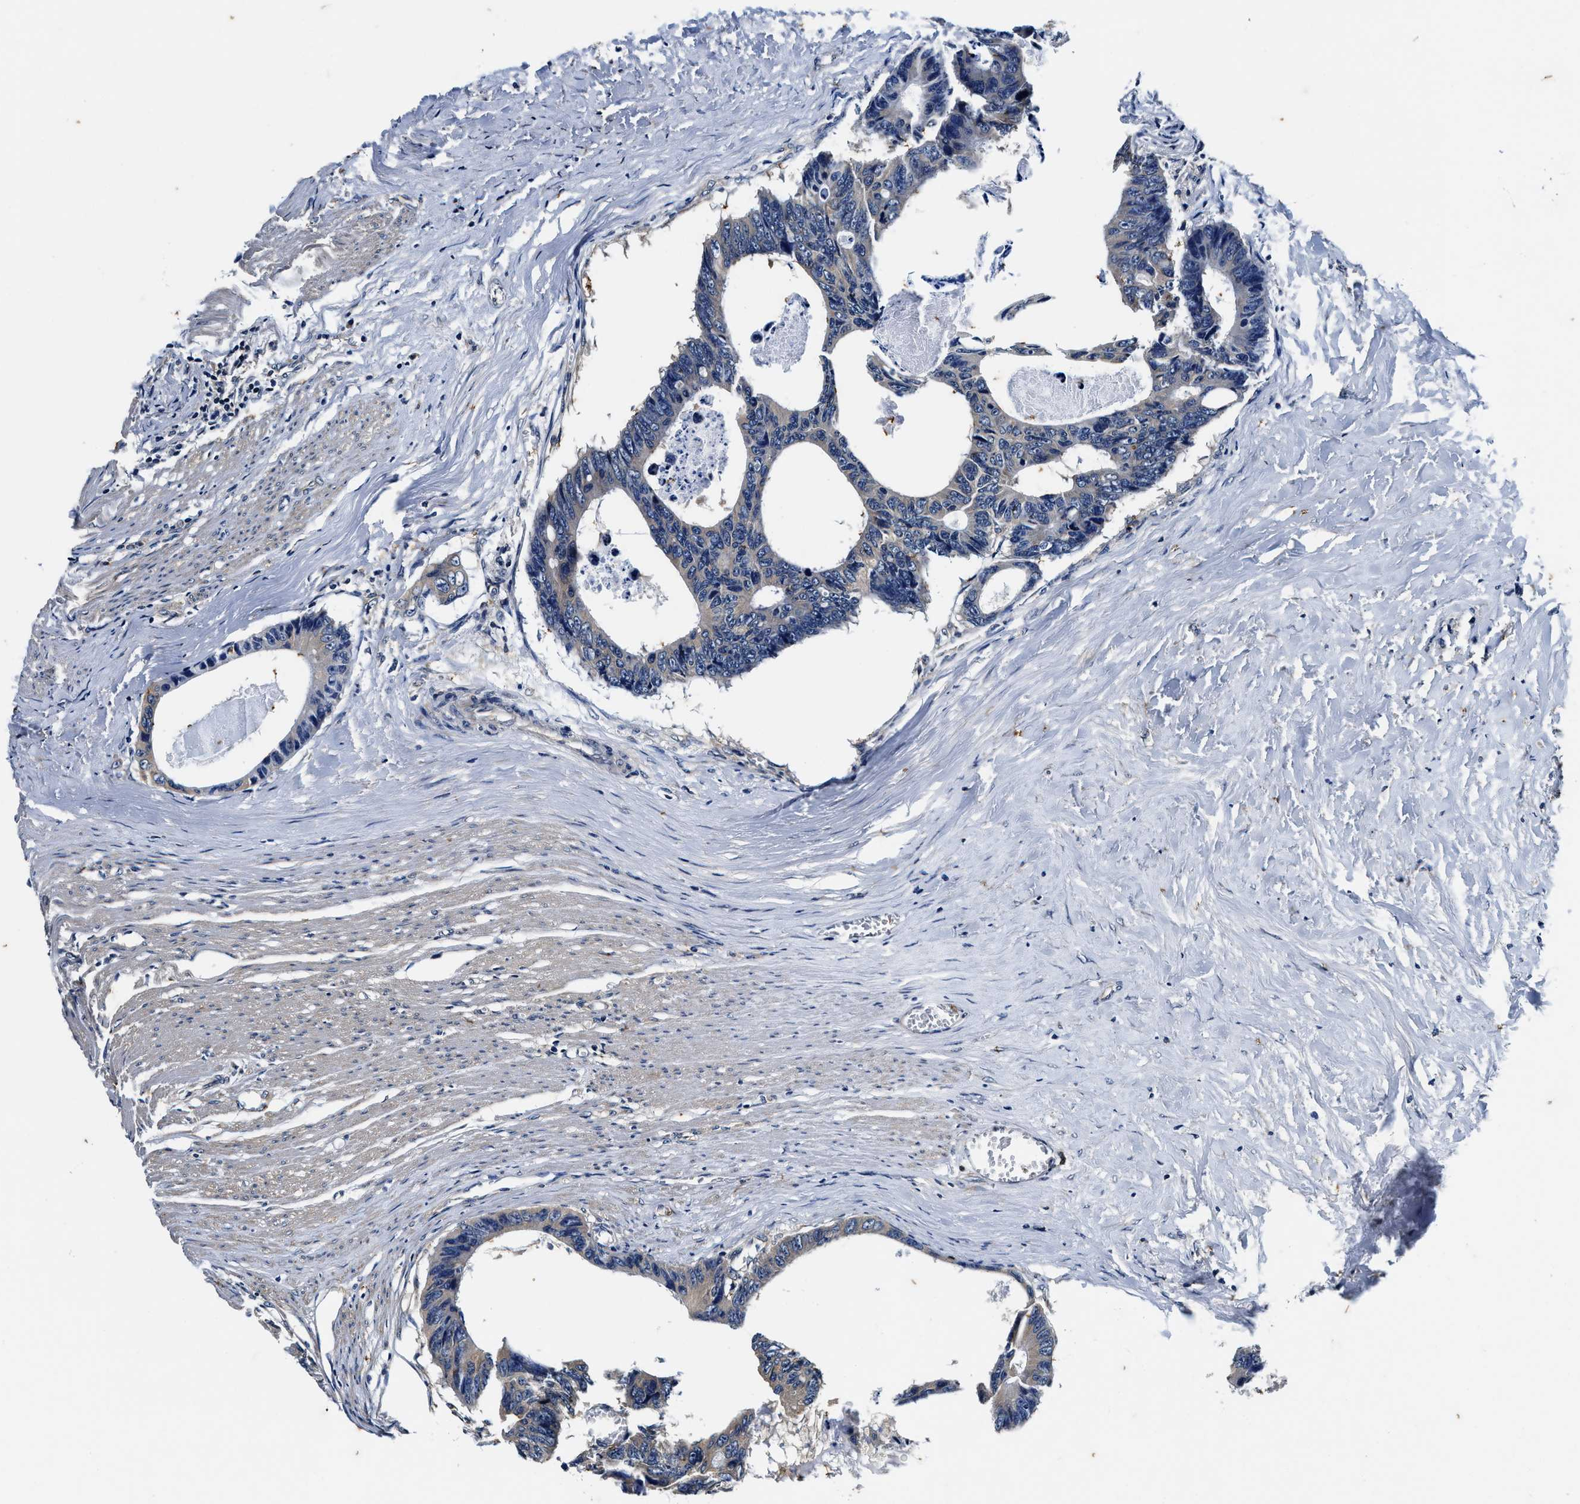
{"staining": {"intensity": "weak", "quantity": "25%-75%", "location": "cytoplasmic/membranous"}, "tissue": "colorectal cancer", "cell_type": "Tumor cells", "image_type": "cancer", "snomed": [{"axis": "morphology", "description": "Adenocarcinoma, NOS"}, {"axis": "topography", "description": "Colon"}], "caption": "A brown stain labels weak cytoplasmic/membranous staining of a protein in human adenocarcinoma (colorectal) tumor cells.", "gene": "PI4KB", "patient": {"sex": "female", "age": 55}}